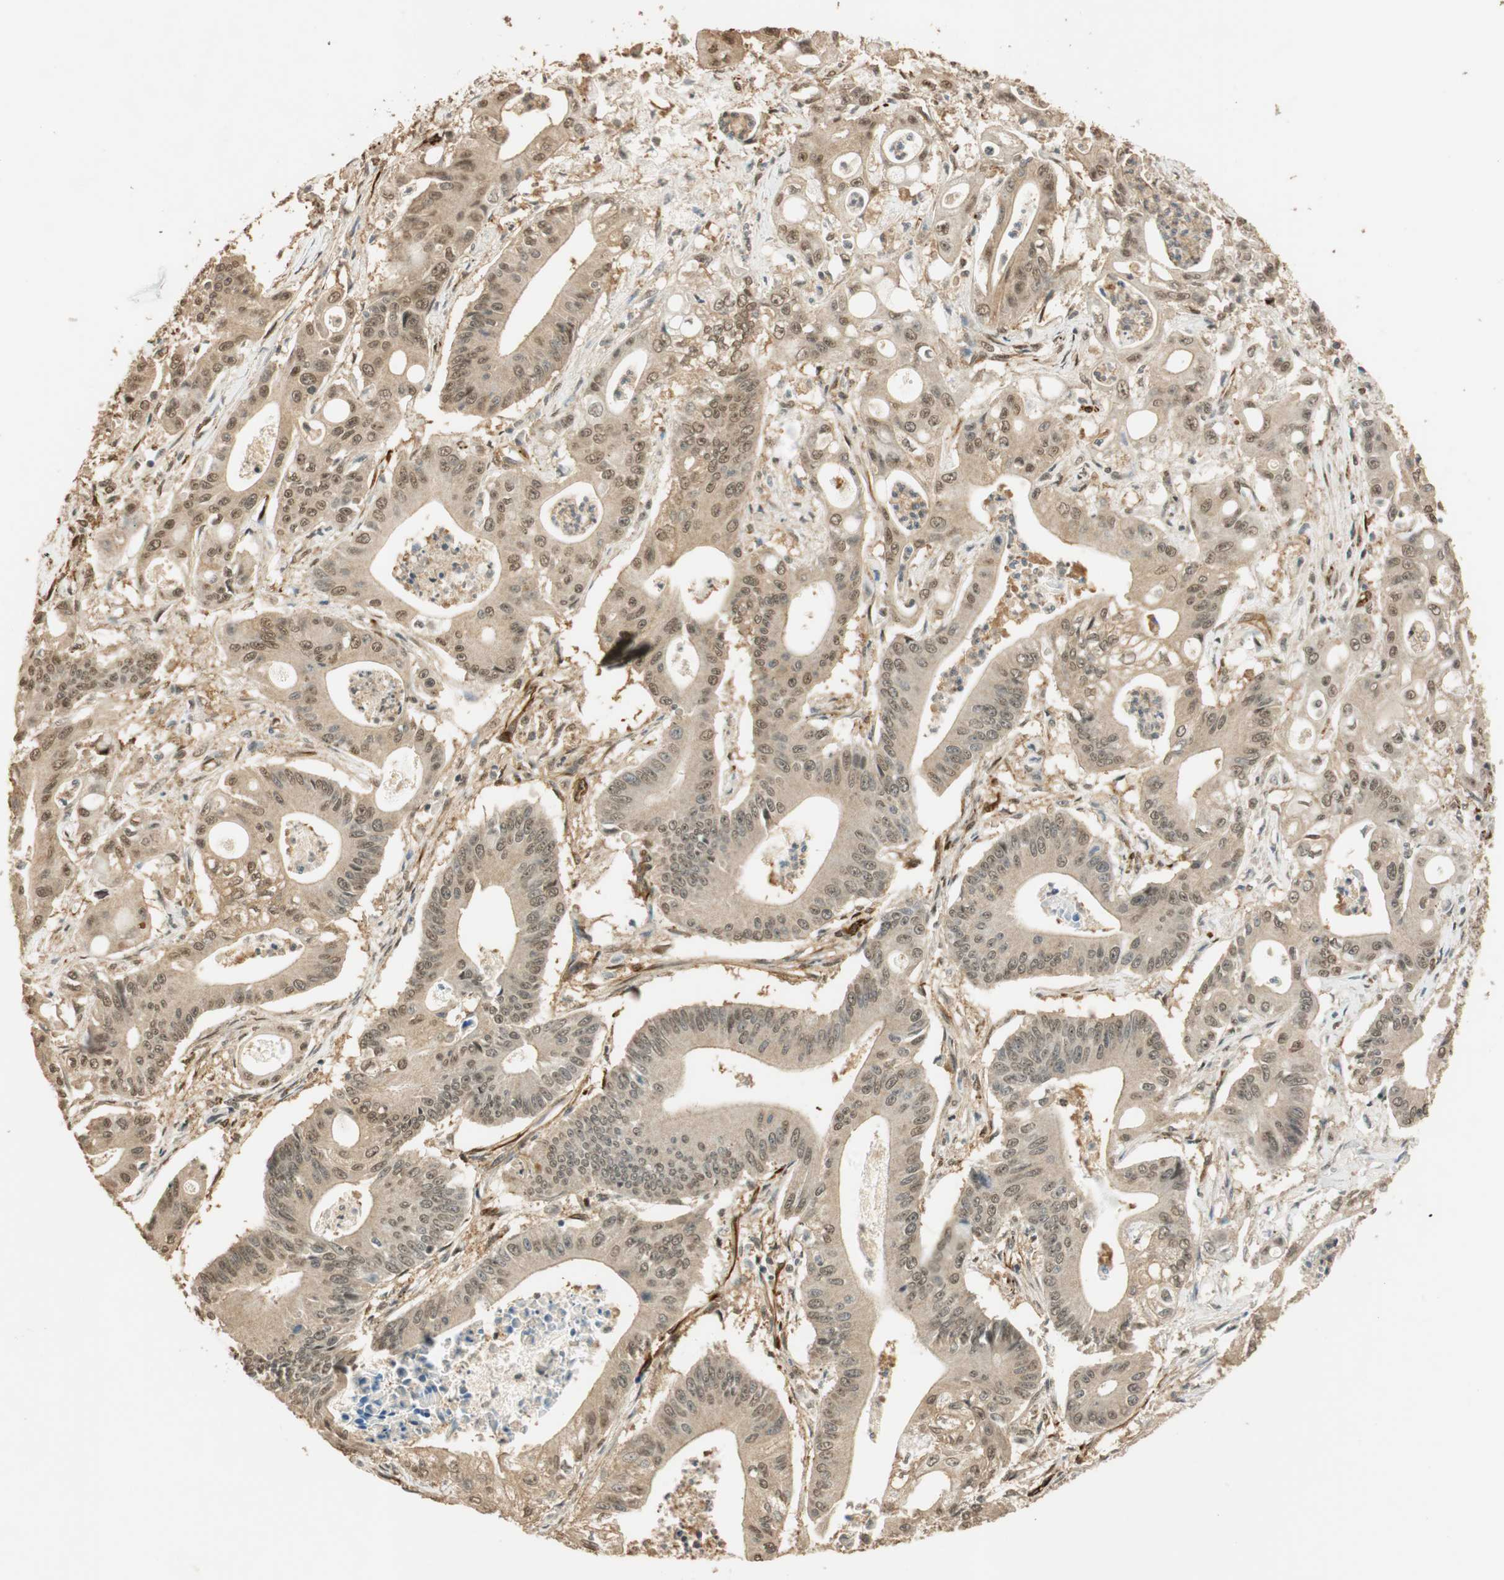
{"staining": {"intensity": "weak", "quantity": ">75%", "location": "cytoplasmic/membranous,nuclear"}, "tissue": "pancreatic cancer", "cell_type": "Tumor cells", "image_type": "cancer", "snomed": [{"axis": "morphology", "description": "Normal tissue, NOS"}, {"axis": "topography", "description": "Lymph node"}], "caption": "Immunohistochemical staining of human pancreatic cancer shows low levels of weak cytoplasmic/membranous and nuclear protein positivity in about >75% of tumor cells. The protein is stained brown, and the nuclei are stained in blue (DAB IHC with brightfield microscopy, high magnification).", "gene": "NES", "patient": {"sex": "male", "age": 62}}